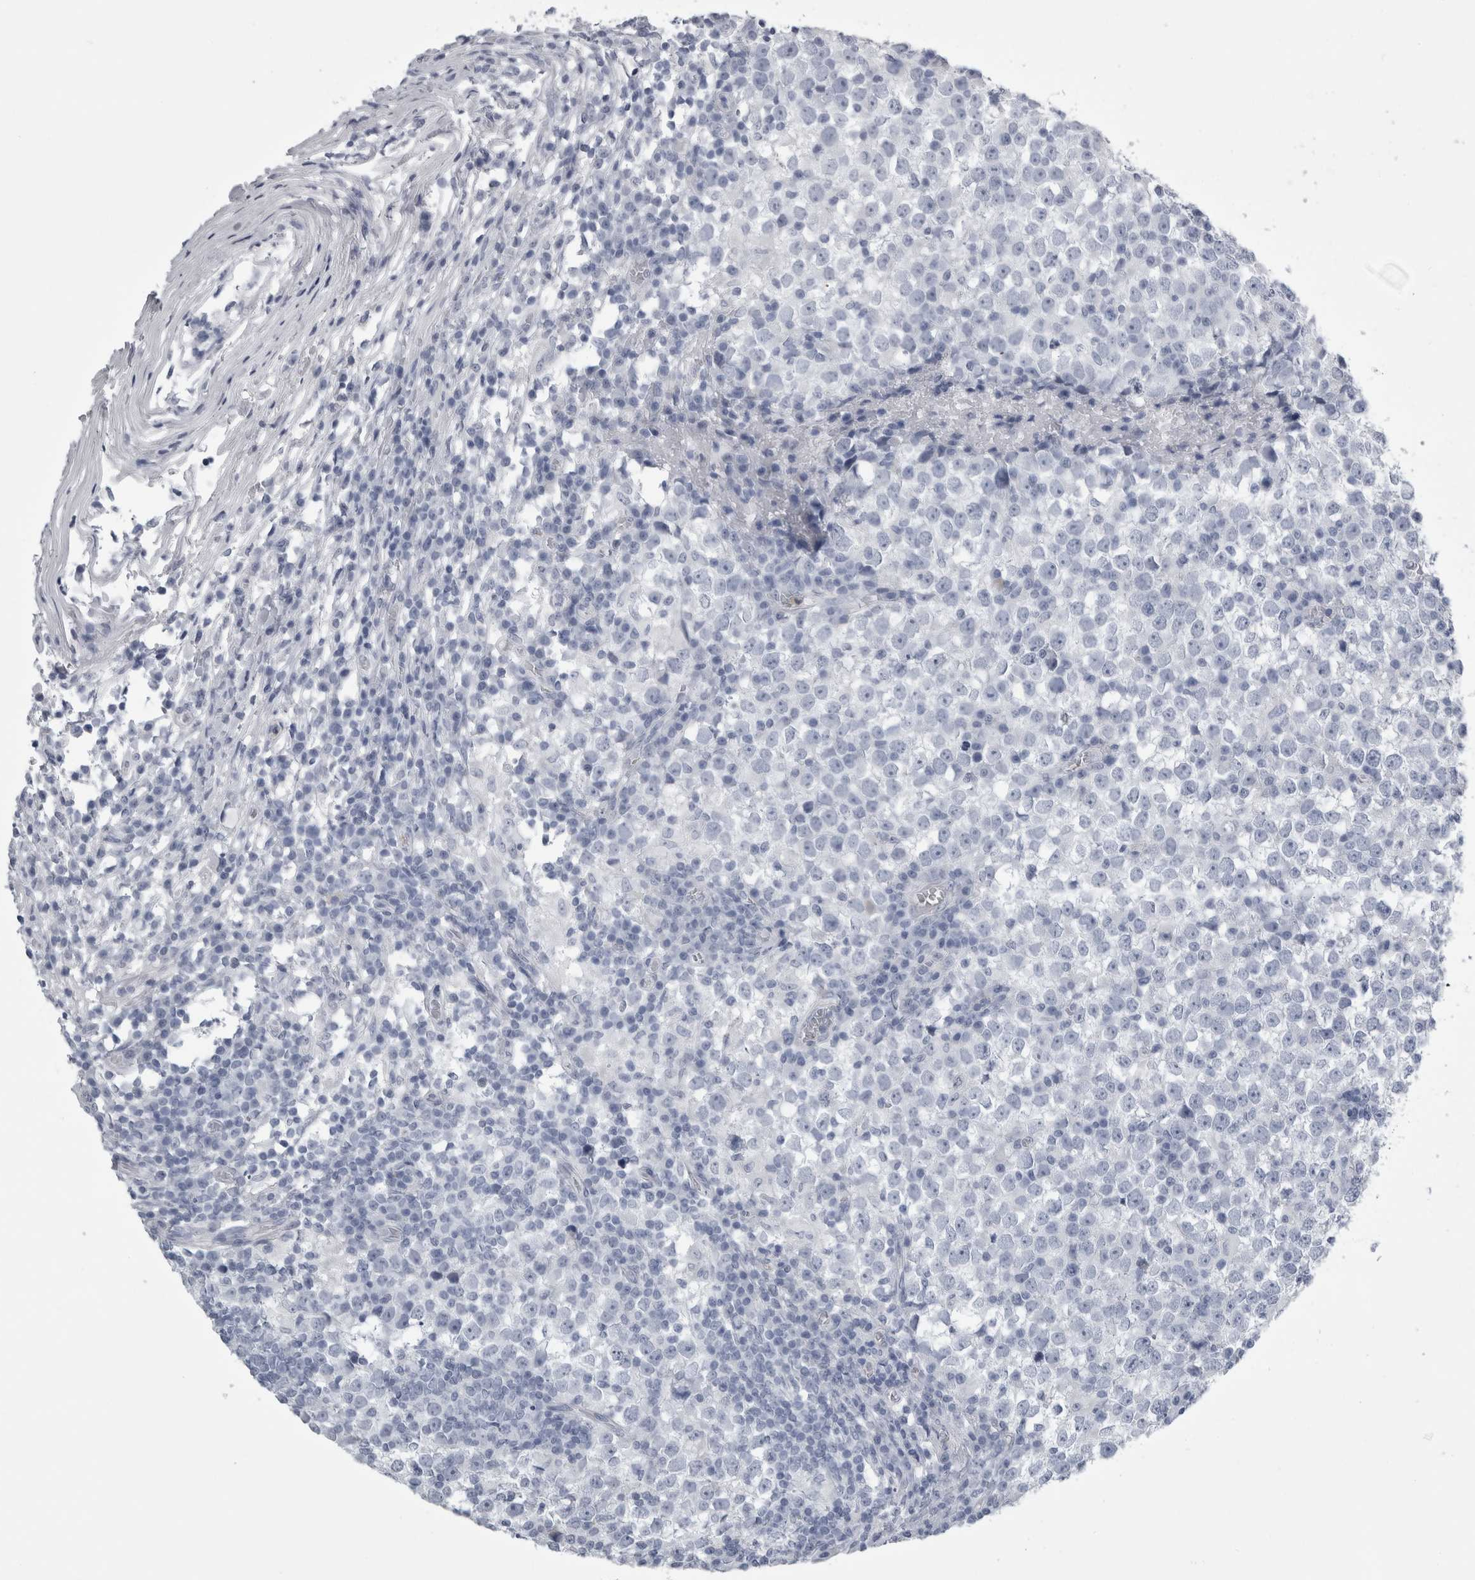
{"staining": {"intensity": "negative", "quantity": "none", "location": "none"}, "tissue": "testis cancer", "cell_type": "Tumor cells", "image_type": "cancer", "snomed": [{"axis": "morphology", "description": "Seminoma, NOS"}, {"axis": "topography", "description": "Testis"}], "caption": "DAB immunohistochemical staining of testis seminoma displays no significant expression in tumor cells.", "gene": "ALDH8A1", "patient": {"sex": "male", "age": 65}}